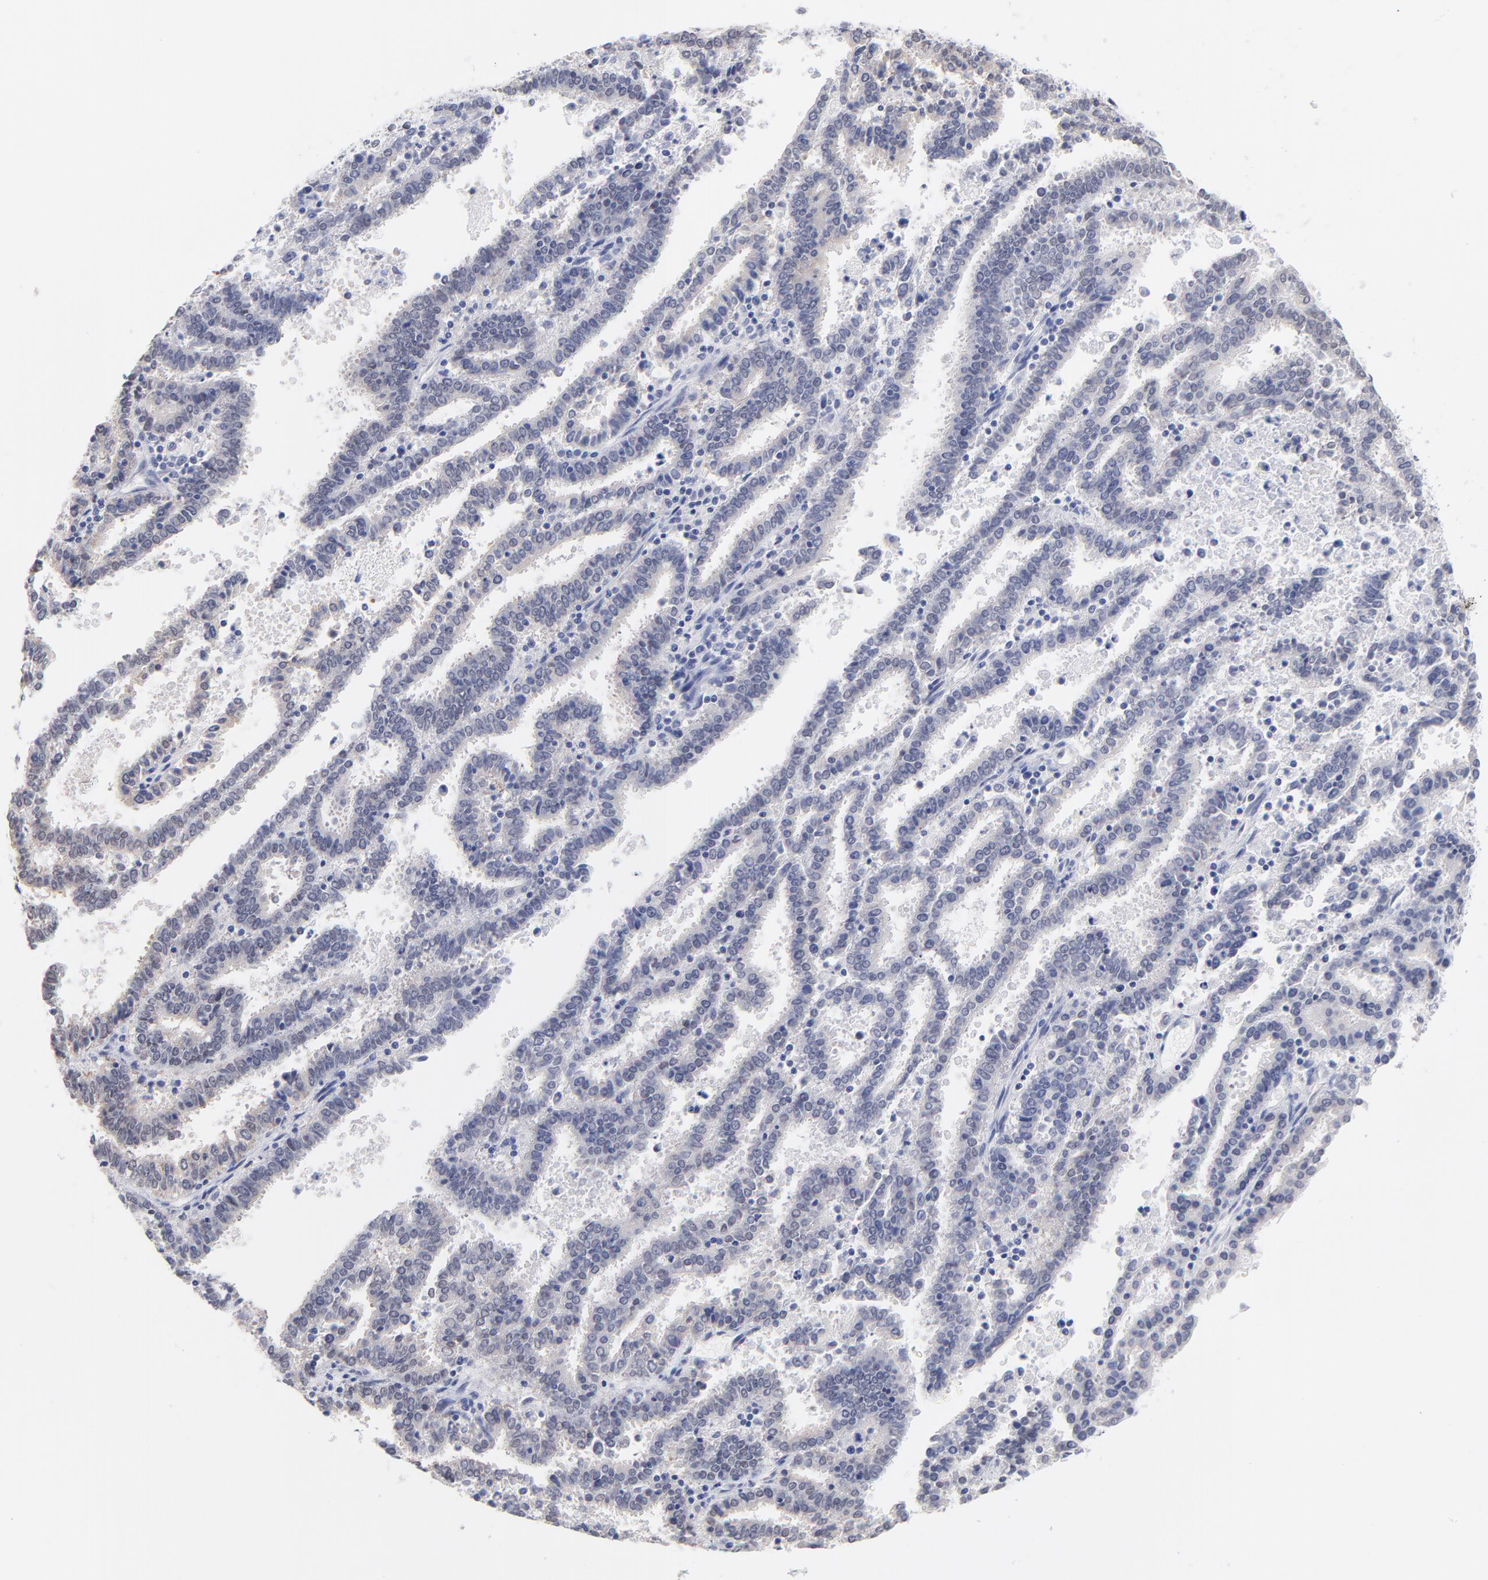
{"staining": {"intensity": "negative", "quantity": "none", "location": "none"}, "tissue": "endometrial cancer", "cell_type": "Tumor cells", "image_type": "cancer", "snomed": [{"axis": "morphology", "description": "Adenocarcinoma, NOS"}, {"axis": "topography", "description": "Uterus"}], "caption": "A micrograph of human endometrial adenocarcinoma is negative for staining in tumor cells.", "gene": "ZNF74", "patient": {"sex": "female", "age": 83}}